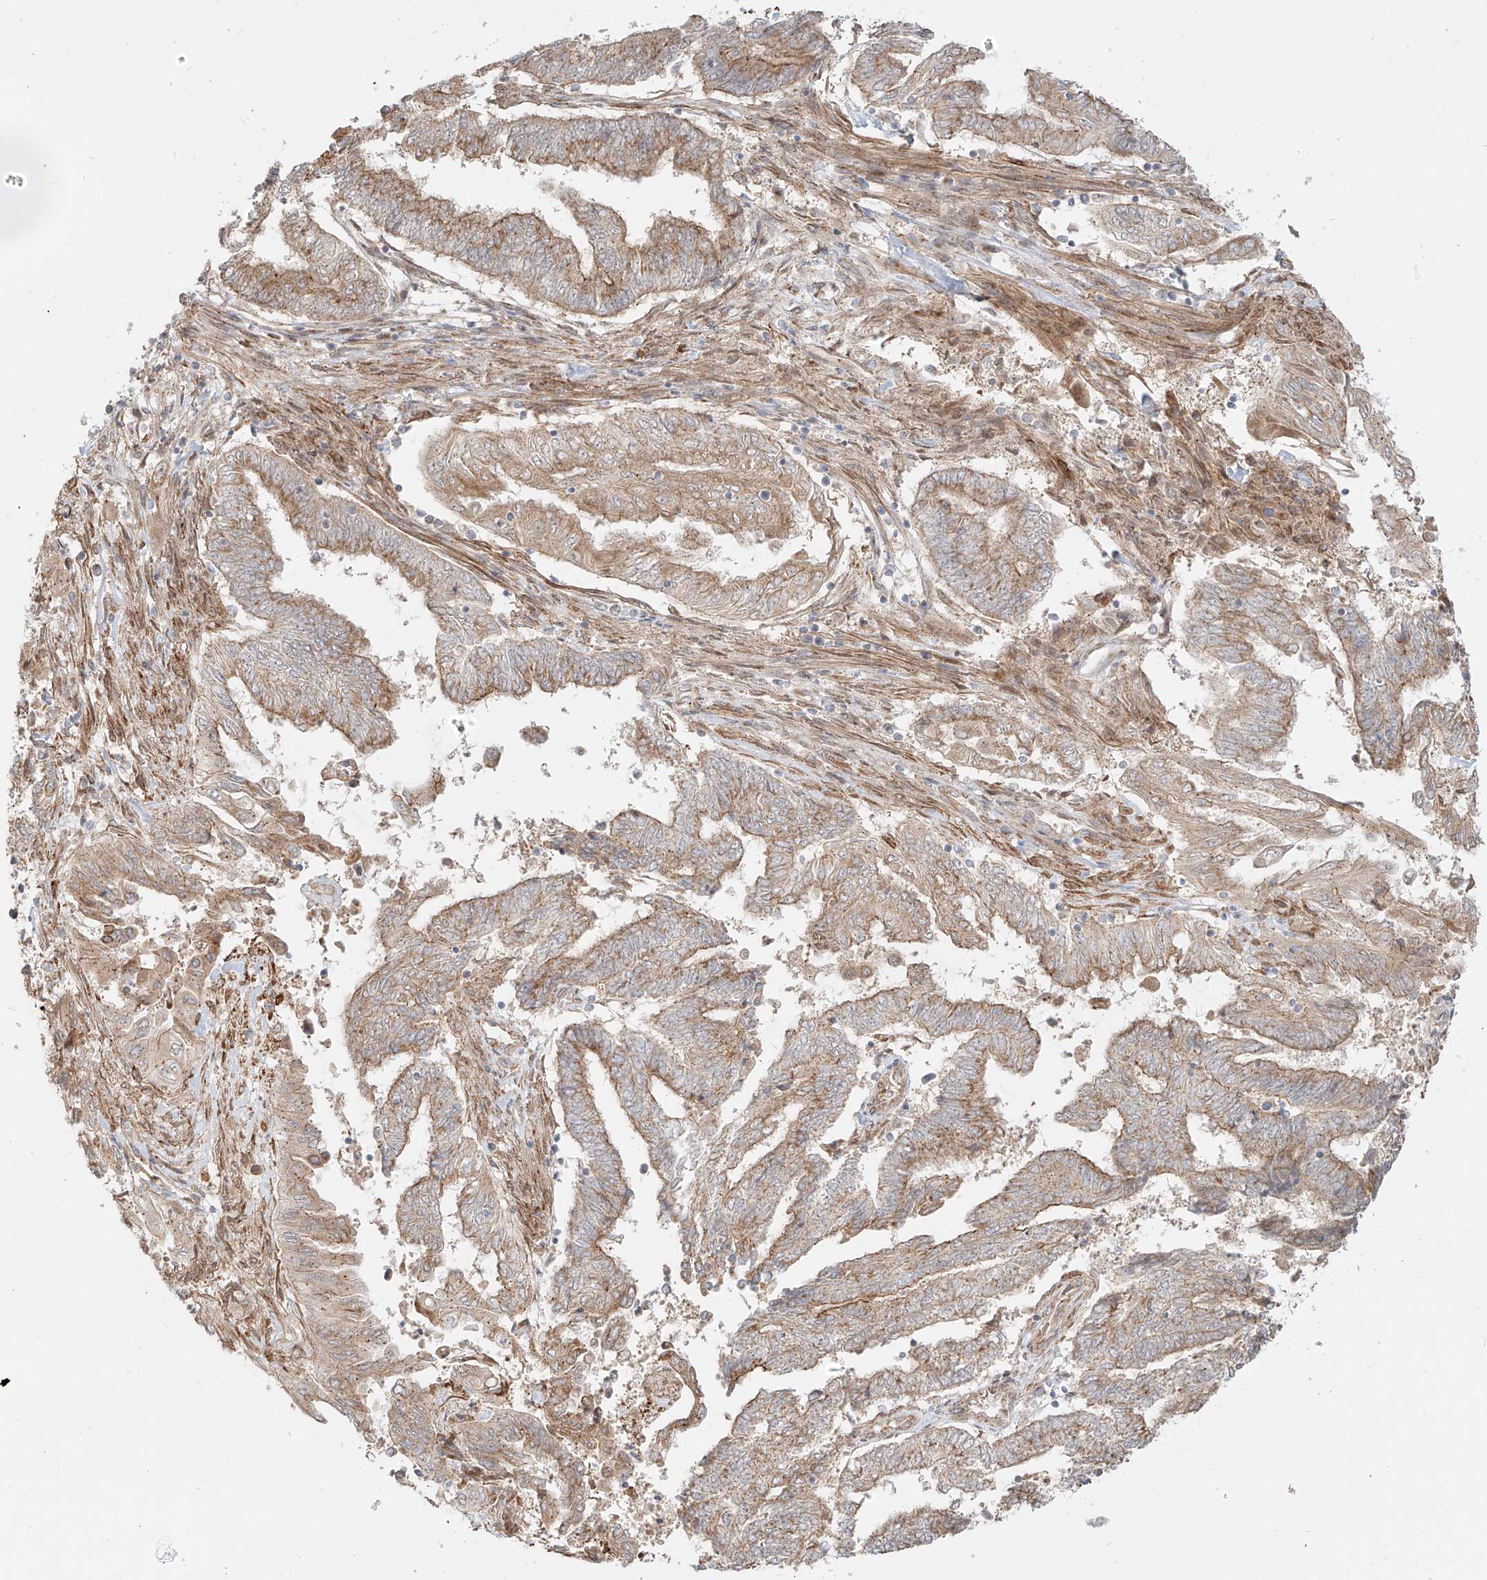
{"staining": {"intensity": "moderate", "quantity": ">75%", "location": "cytoplasmic/membranous"}, "tissue": "endometrial cancer", "cell_type": "Tumor cells", "image_type": "cancer", "snomed": [{"axis": "morphology", "description": "Adenocarcinoma, NOS"}, {"axis": "topography", "description": "Uterus"}, {"axis": "topography", "description": "Endometrium"}], "caption": "DAB immunohistochemical staining of human endometrial cancer reveals moderate cytoplasmic/membranous protein positivity in approximately >75% of tumor cells.", "gene": "ZNF287", "patient": {"sex": "female", "age": 70}}